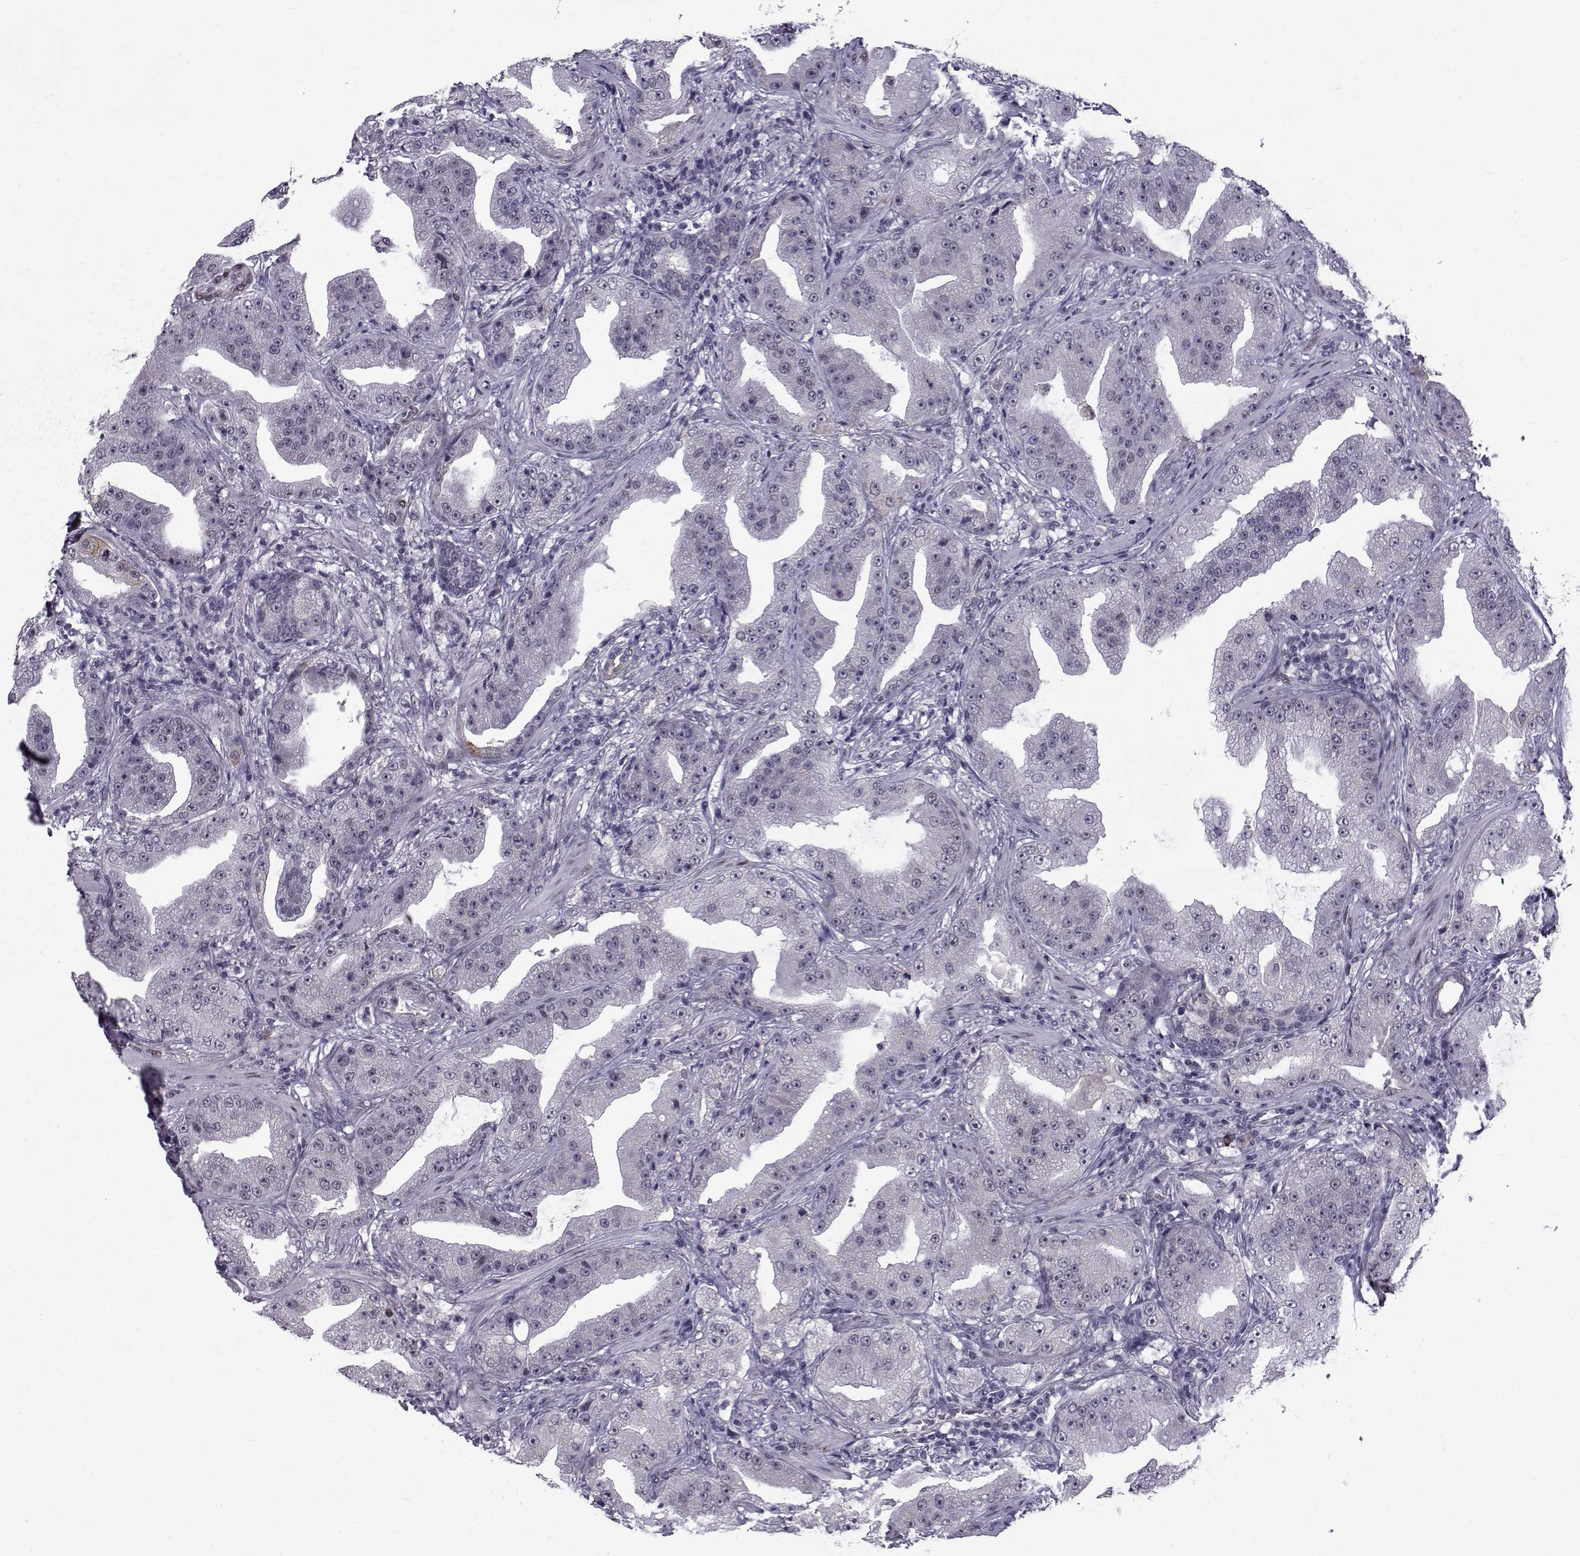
{"staining": {"intensity": "negative", "quantity": "none", "location": "none"}, "tissue": "prostate cancer", "cell_type": "Tumor cells", "image_type": "cancer", "snomed": [{"axis": "morphology", "description": "Adenocarcinoma, Low grade"}, {"axis": "topography", "description": "Prostate"}], "caption": "Prostate cancer stained for a protein using IHC shows no staining tumor cells.", "gene": "RBM24", "patient": {"sex": "male", "age": 62}}